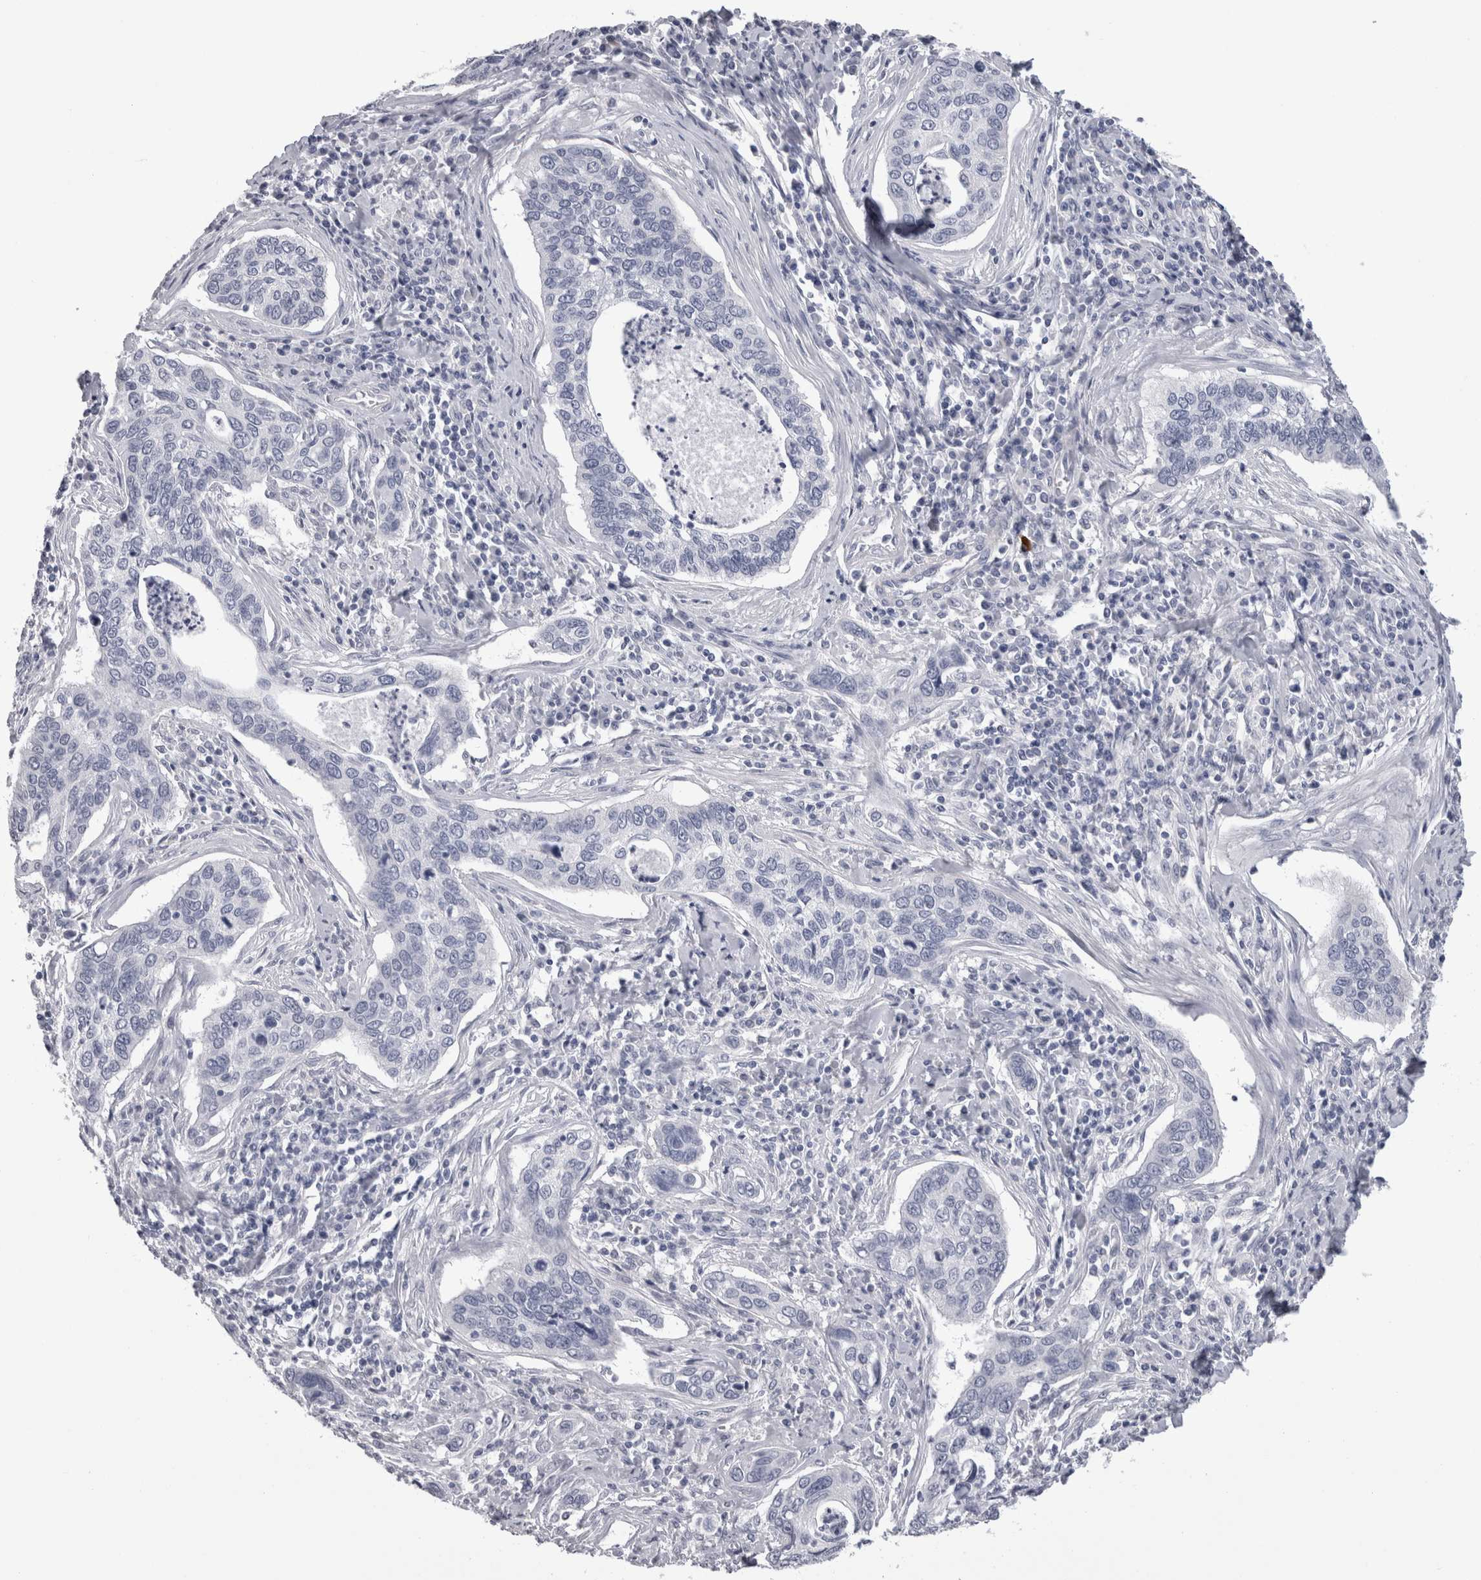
{"staining": {"intensity": "negative", "quantity": "none", "location": "none"}, "tissue": "cervical cancer", "cell_type": "Tumor cells", "image_type": "cancer", "snomed": [{"axis": "morphology", "description": "Squamous cell carcinoma, NOS"}, {"axis": "topography", "description": "Cervix"}], "caption": "Tumor cells are negative for protein expression in human cervical squamous cell carcinoma.", "gene": "AFMID", "patient": {"sex": "female", "age": 53}}